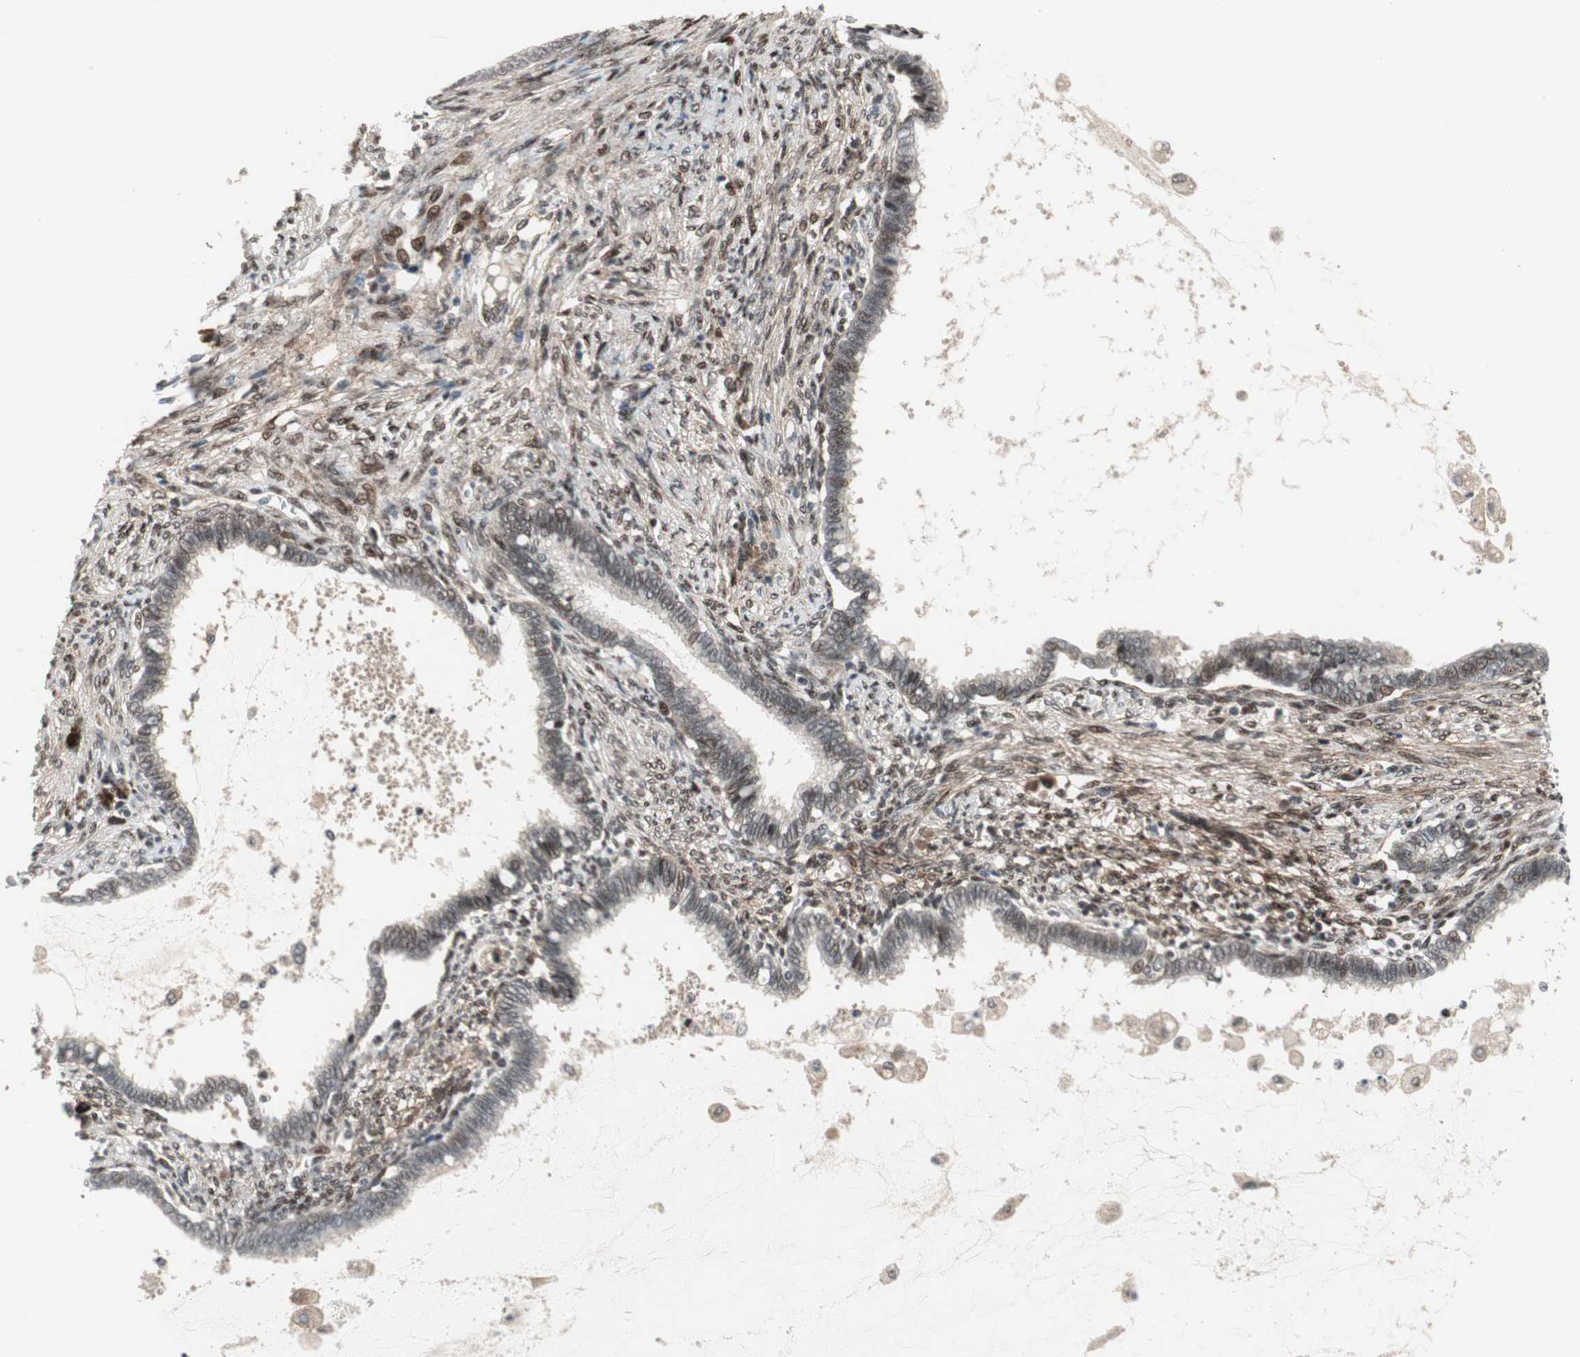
{"staining": {"intensity": "weak", "quantity": ">75%", "location": "nuclear"}, "tissue": "cervical cancer", "cell_type": "Tumor cells", "image_type": "cancer", "snomed": [{"axis": "morphology", "description": "Adenocarcinoma, NOS"}, {"axis": "topography", "description": "Cervix"}], "caption": "Immunohistochemistry (DAB (3,3'-diaminobenzidine)) staining of human adenocarcinoma (cervical) exhibits weak nuclear protein positivity in approximately >75% of tumor cells.", "gene": "TCF12", "patient": {"sex": "female", "age": 44}}